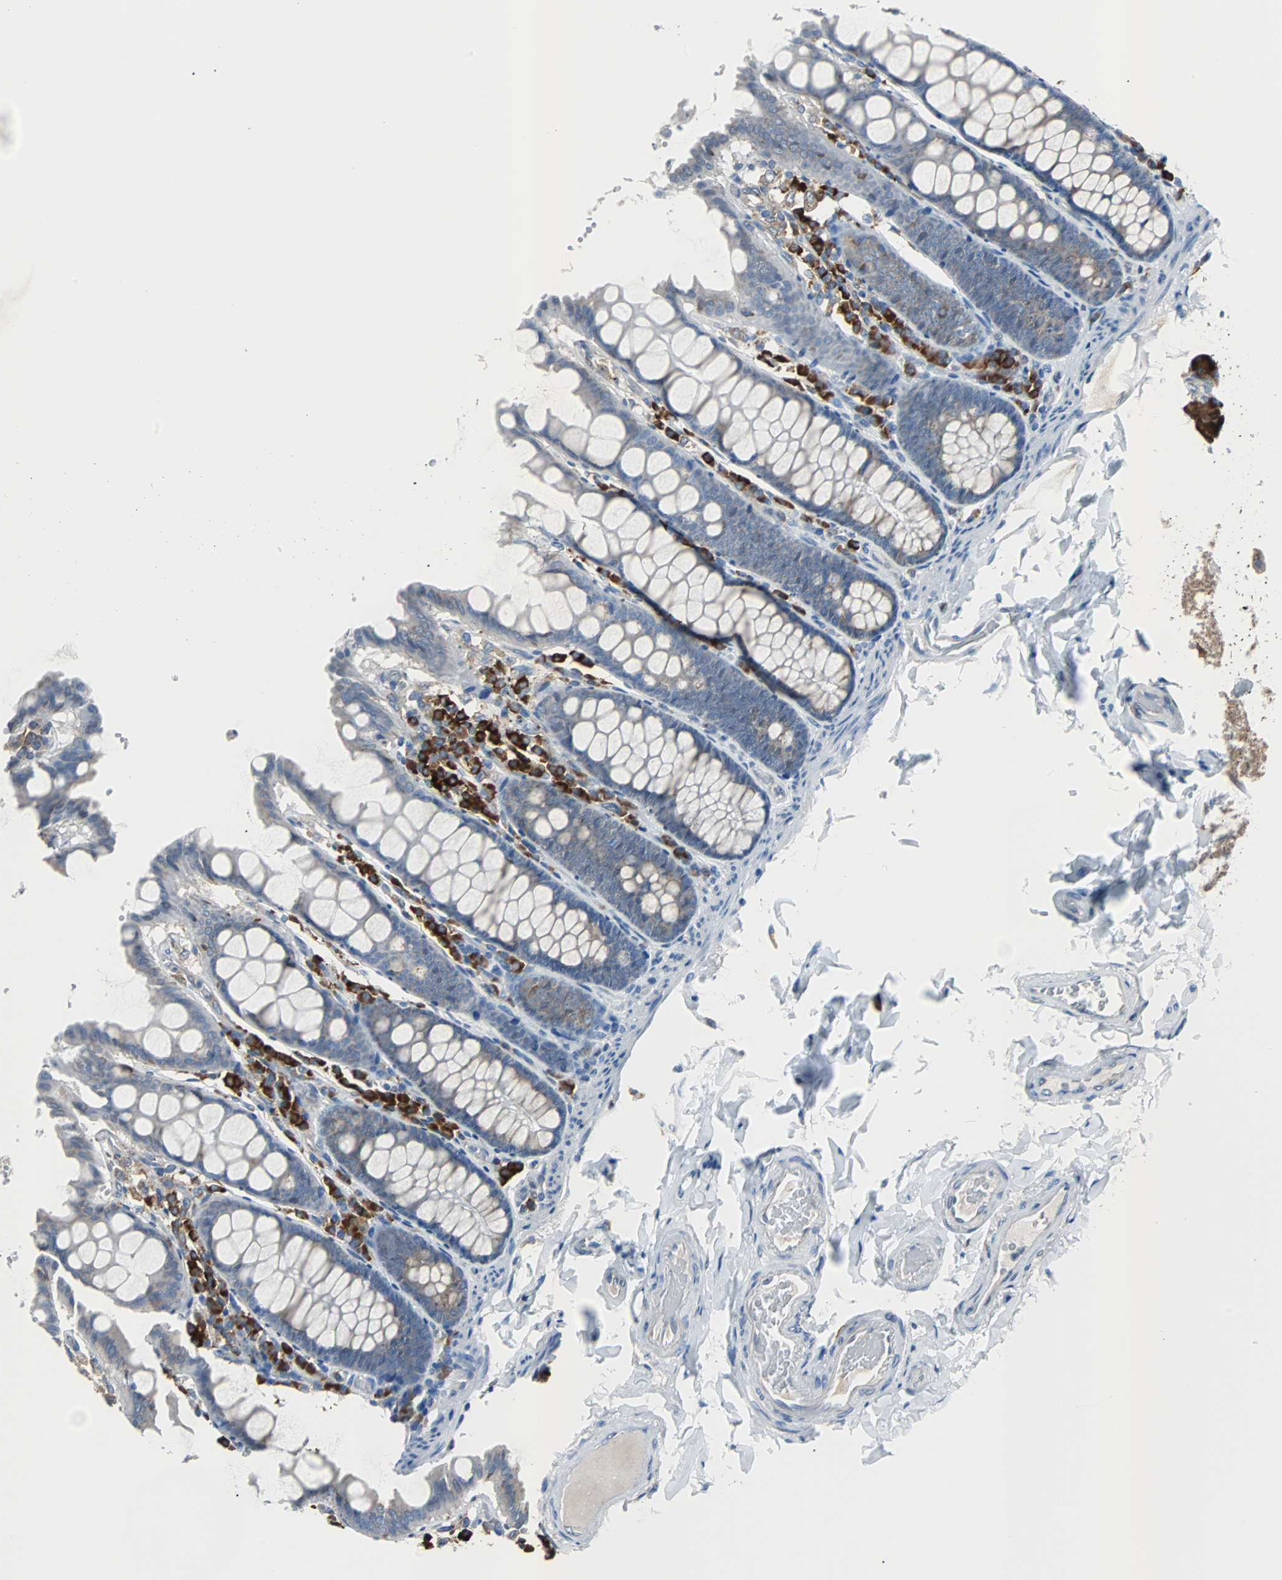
{"staining": {"intensity": "negative", "quantity": "none", "location": "none"}, "tissue": "colon", "cell_type": "Endothelial cells", "image_type": "normal", "snomed": [{"axis": "morphology", "description": "Normal tissue, NOS"}, {"axis": "topography", "description": "Colon"}], "caption": "The micrograph exhibits no significant positivity in endothelial cells of colon. (Immunohistochemistry (ihc), brightfield microscopy, high magnification).", "gene": "PDIA4", "patient": {"sex": "female", "age": 61}}